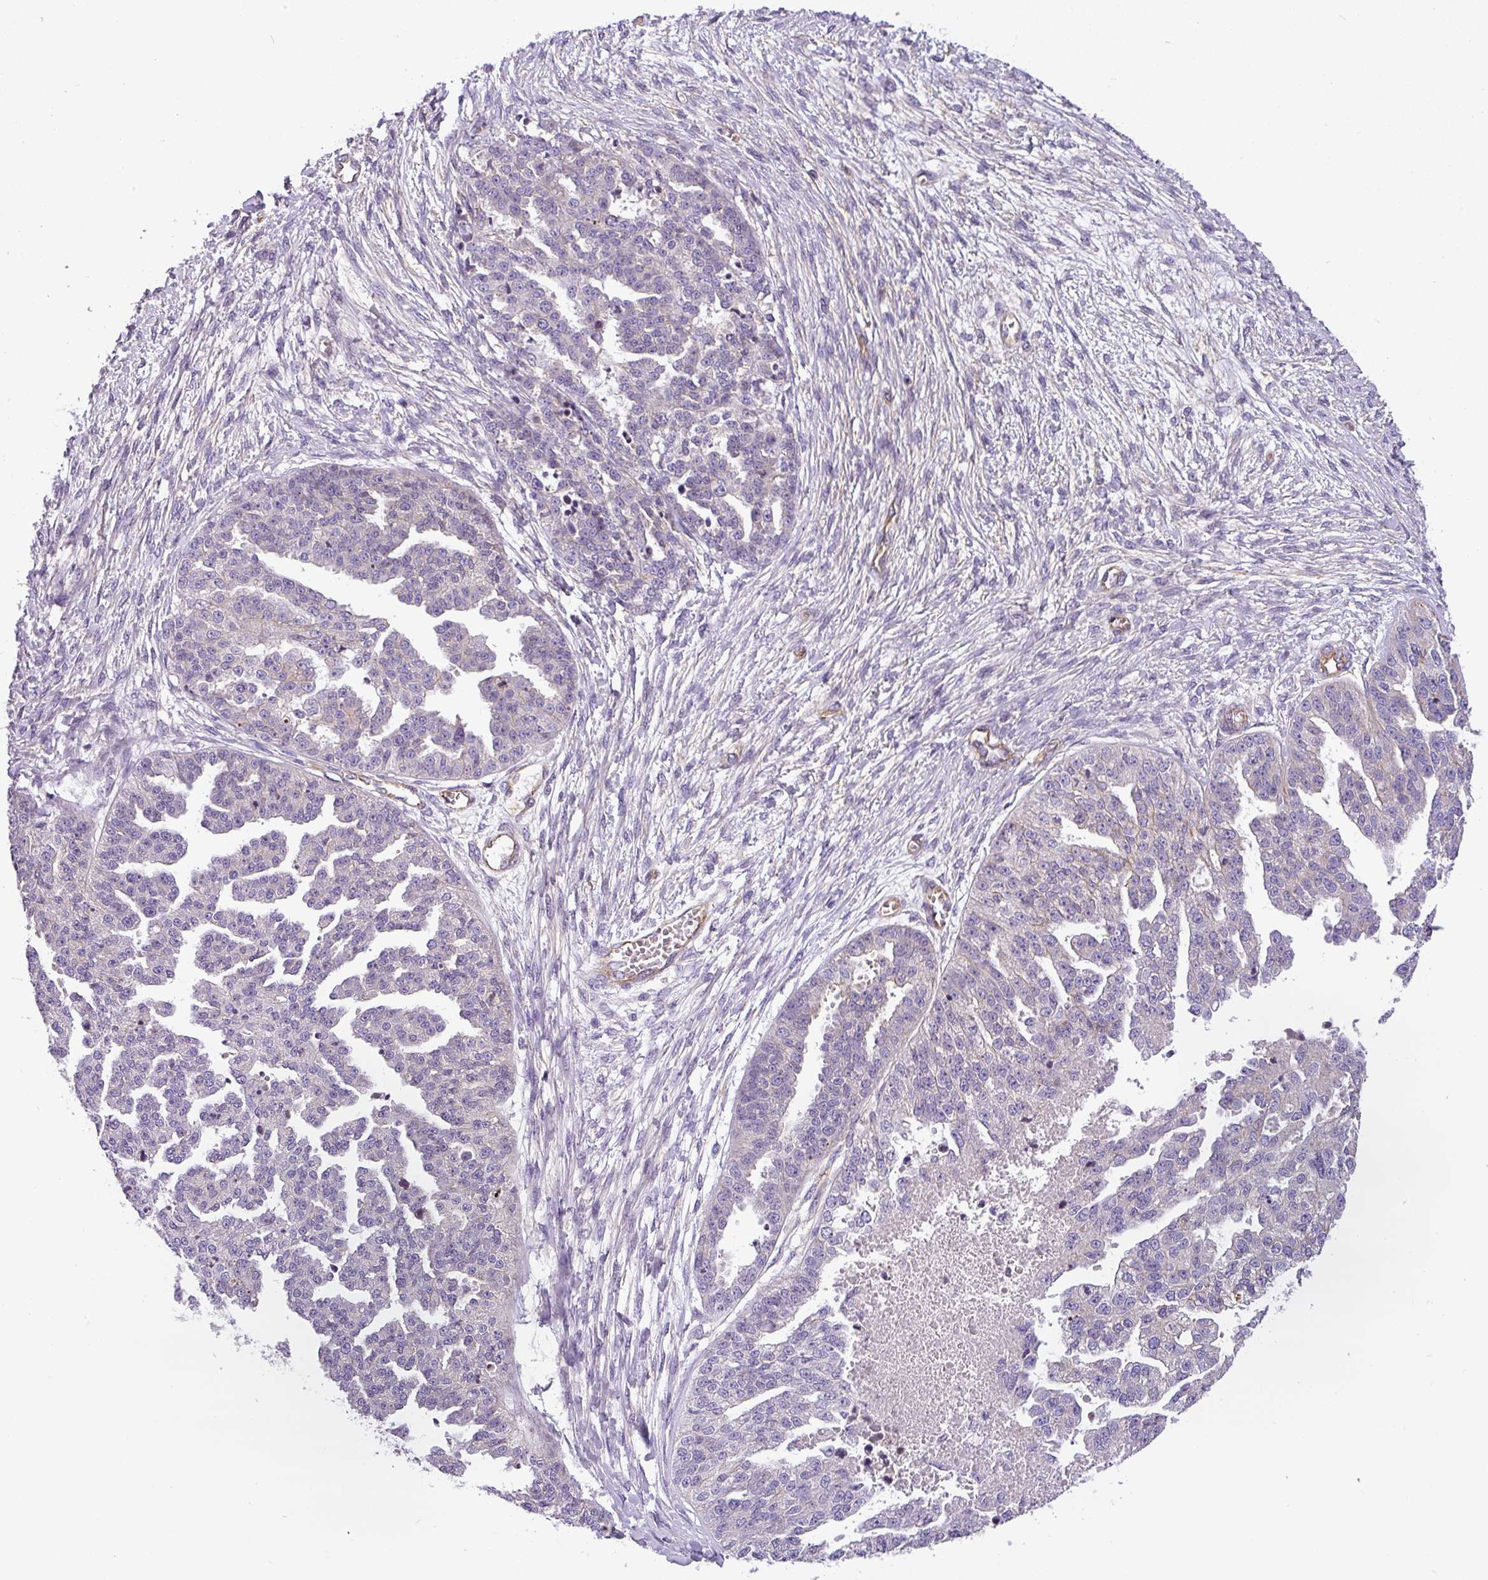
{"staining": {"intensity": "negative", "quantity": "none", "location": "none"}, "tissue": "ovarian cancer", "cell_type": "Tumor cells", "image_type": "cancer", "snomed": [{"axis": "morphology", "description": "Cystadenocarcinoma, serous, NOS"}, {"axis": "topography", "description": "Ovary"}], "caption": "There is no significant positivity in tumor cells of serous cystadenocarcinoma (ovarian). Brightfield microscopy of IHC stained with DAB (brown) and hematoxylin (blue), captured at high magnification.", "gene": "OR11H4", "patient": {"sex": "female", "age": 58}}